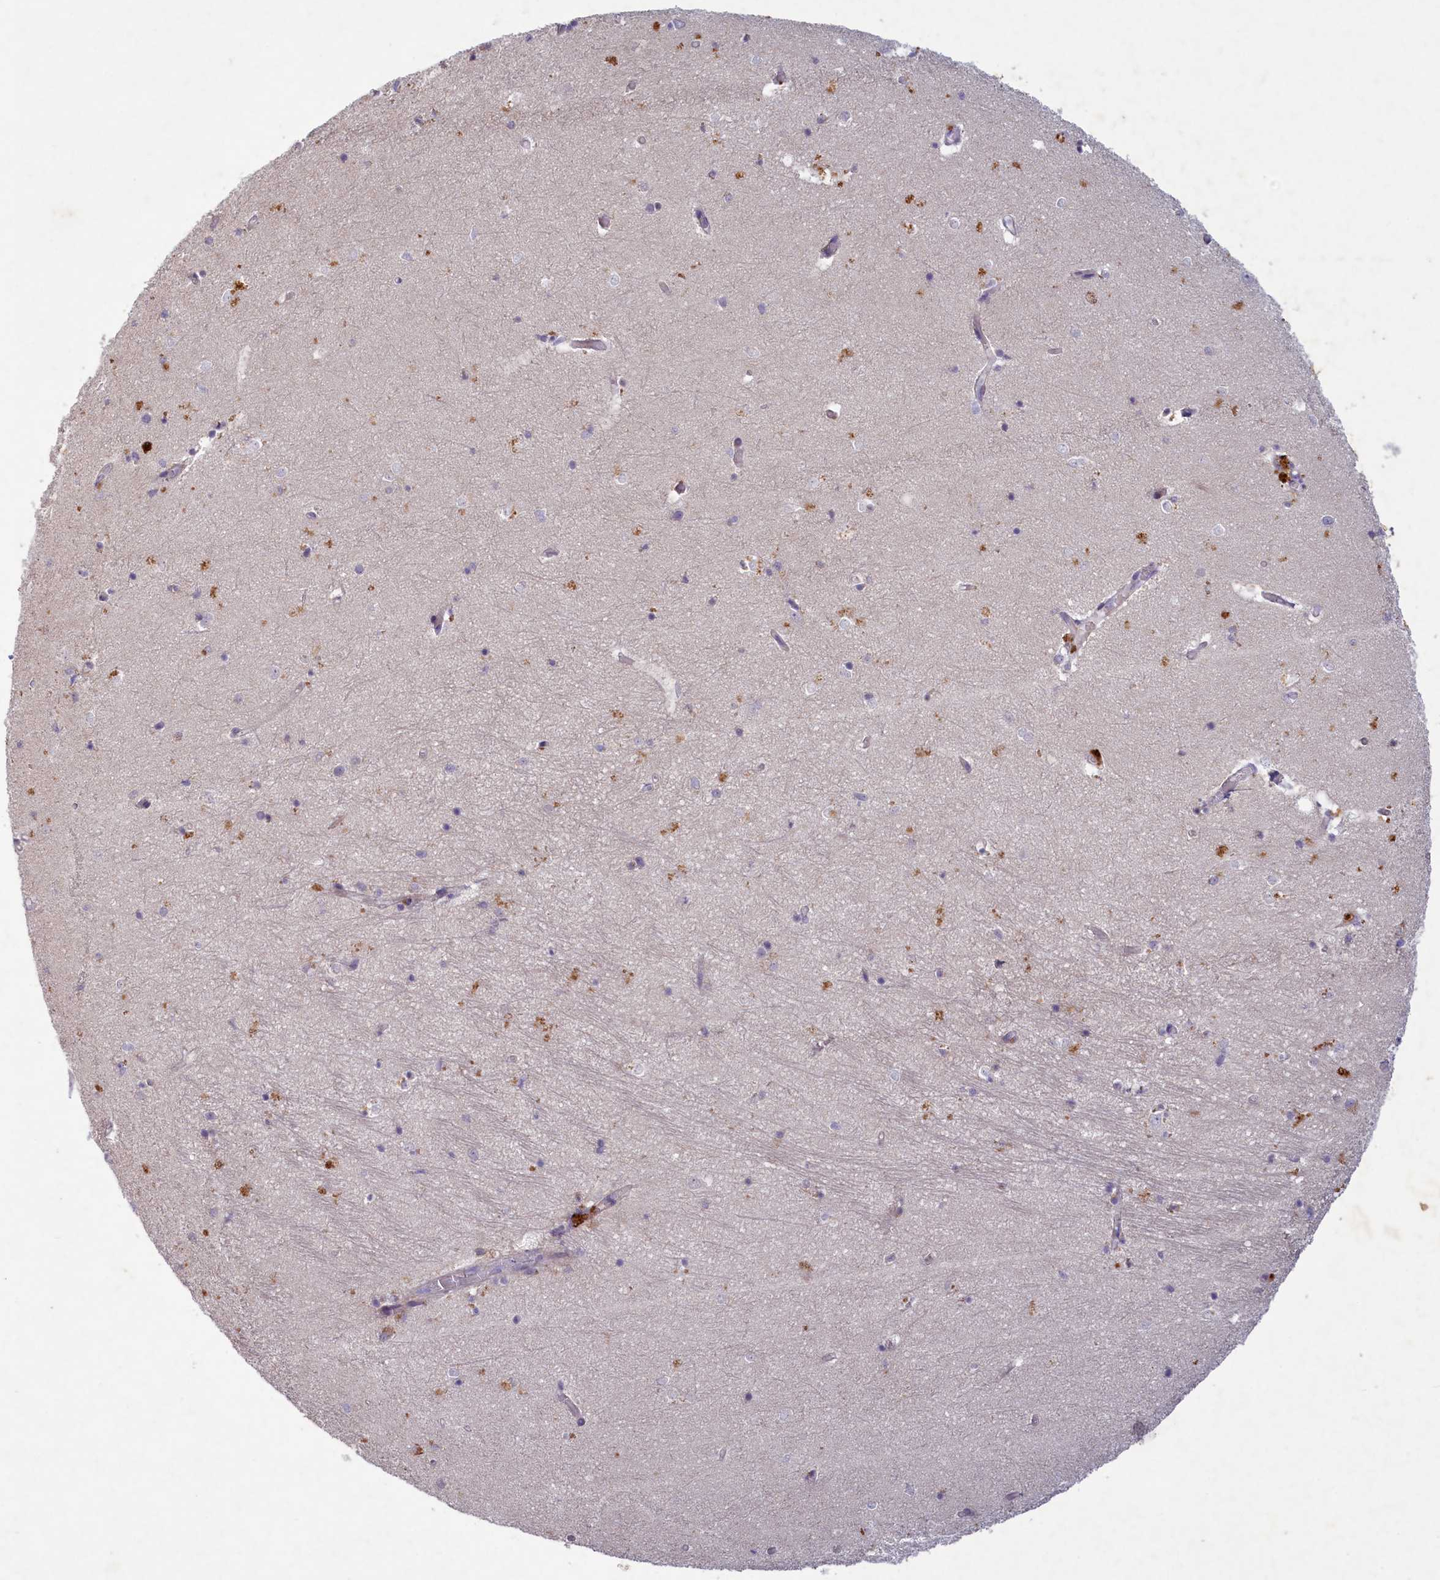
{"staining": {"intensity": "negative", "quantity": "none", "location": "none"}, "tissue": "hippocampus", "cell_type": "Glial cells", "image_type": "normal", "snomed": [{"axis": "morphology", "description": "Normal tissue, NOS"}, {"axis": "topography", "description": "Hippocampus"}], "caption": "High magnification brightfield microscopy of benign hippocampus stained with DAB (brown) and counterstained with hematoxylin (blue): glial cells show no significant expression.", "gene": "PLEKHG6", "patient": {"sex": "female", "age": 64}}